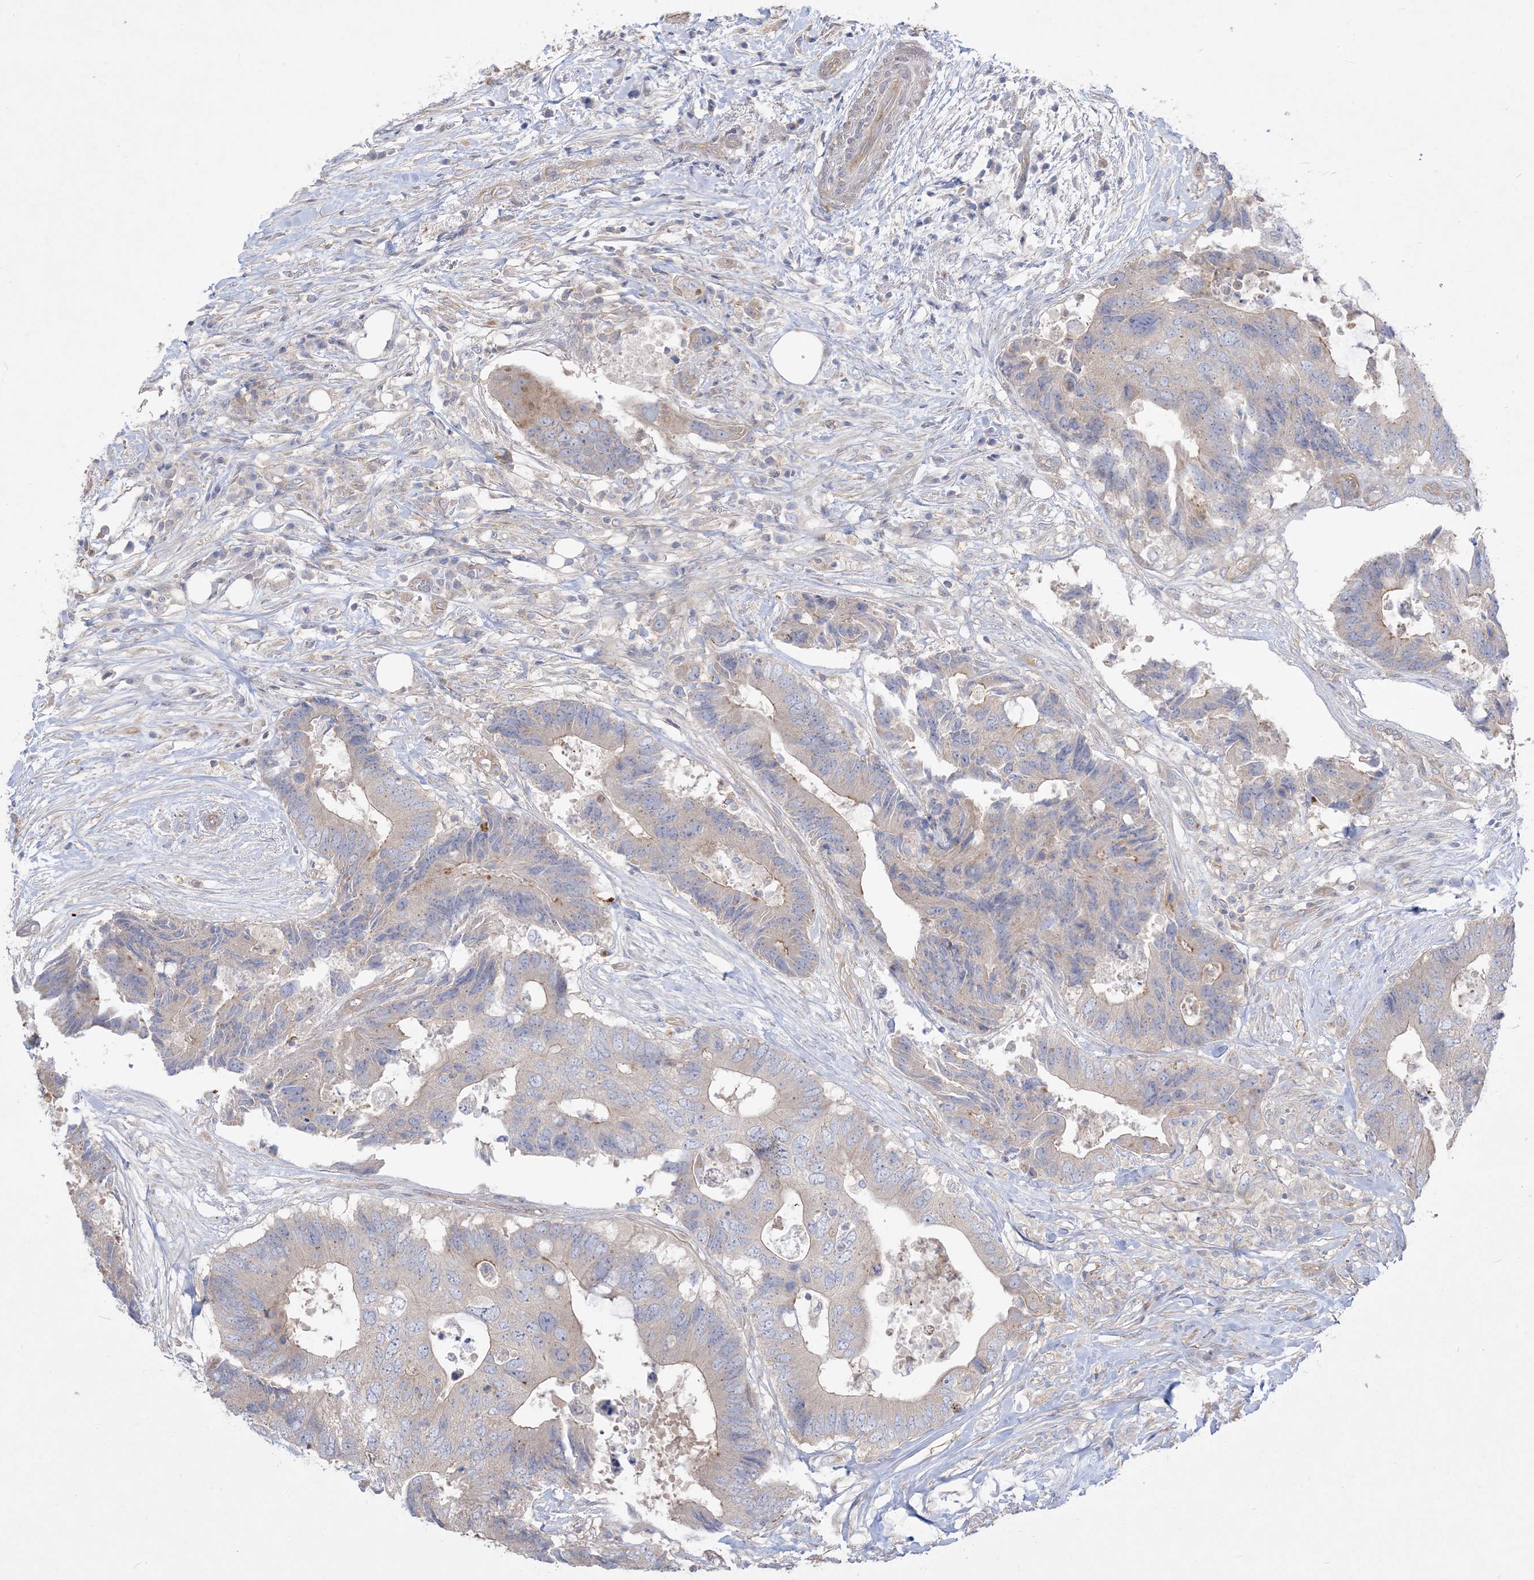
{"staining": {"intensity": "weak", "quantity": "<25%", "location": "cytoplasmic/membranous"}, "tissue": "colorectal cancer", "cell_type": "Tumor cells", "image_type": "cancer", "snomed": [{"axis": "morphology", "description": "Adenocarcinoma, NOS"}, {"axis": "topography", "description": "Colon"}], "caption": "Immunohistochemical staining of human colorectal adenocarcinoma shows no significant expression in tumor cells.", "gene": "ARHGEF9", "patient": {"sex": "male", "age": 71}}